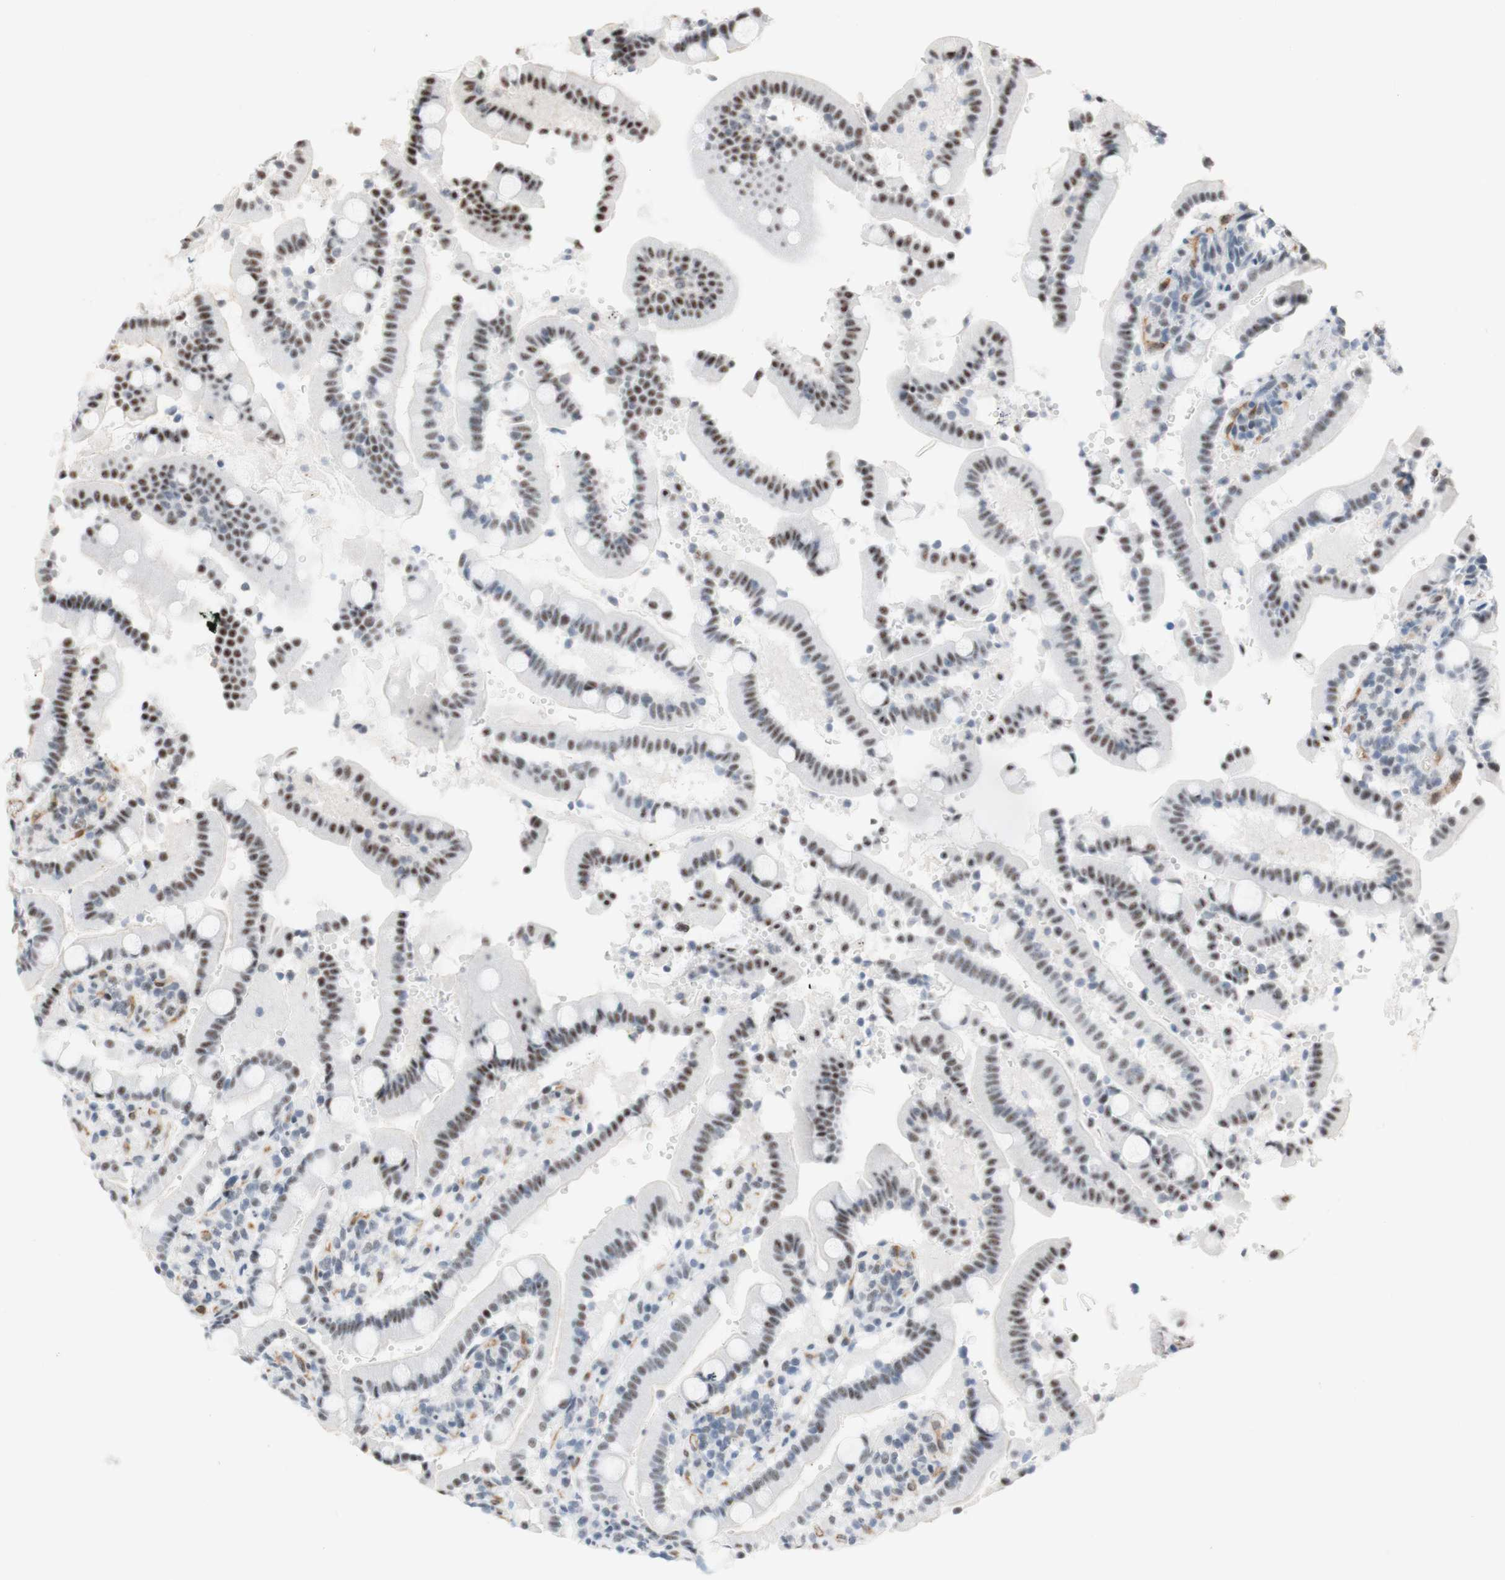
{"staining": {"intensity": "moderate", "quantity": ">75%", "location": "nuclear"}, "tissue": "duodenum", "cell_type": "Glandular cells", "image_type": "normal", "snomed": [{"axis": "morphology", "description": "Normal tissue, NOS"}, {"axis": "topography", "description": "Small intestine, NOS"}], "caption": "Approximately >75% of glandular cells in unremarkable human duodenum exhibit moderate nuclear protein positivity as visualized by brown immunohistochemical staining.", "gene": "SAP18", "patient": {"sex": "female", "age": 71}}